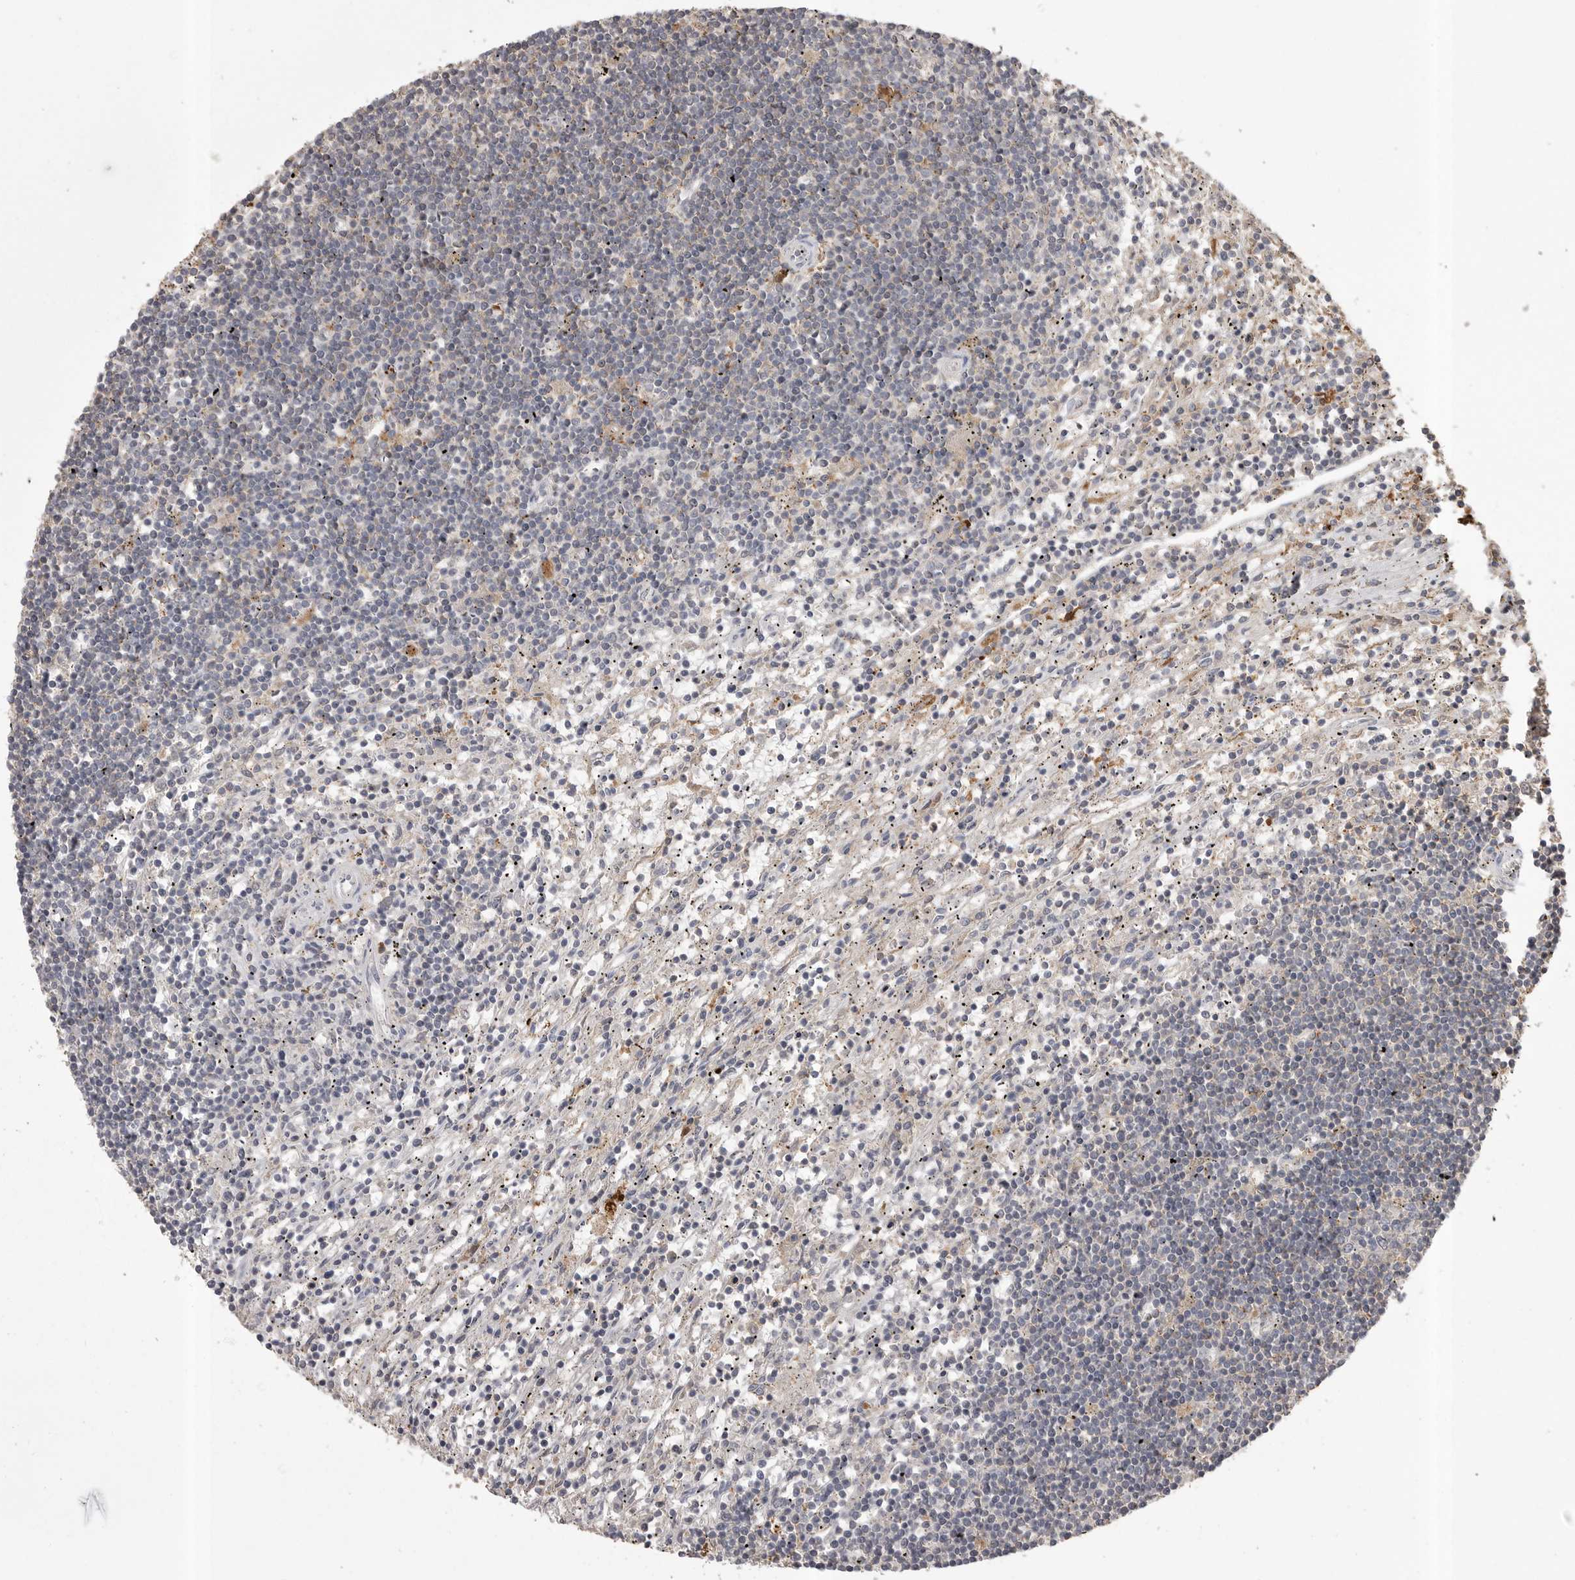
{"staining": {"intensity": "negative", "quantity": "none", "location": "none"}, "tissue": "lymphoma", "cell_type": "Tumor cells", "image_type": "cancer", "snomed": [{"axis": "morphology", "description": "Malignant lymphoma, non-Hodgkin's type, Low grade"}, {"axis": "topography", "description": "Spleen"}], "caption": "IHC histopathology image of neoplastic tissue: low-grade malignant lymphoma, non-Hodgkin's type stained with DAB (3,3'-diaminobenzidine) demonstrates no significant protein staining in tumor cells.", "gene": "CMTM6", "patient": {"sex": "male", "age": 76}}